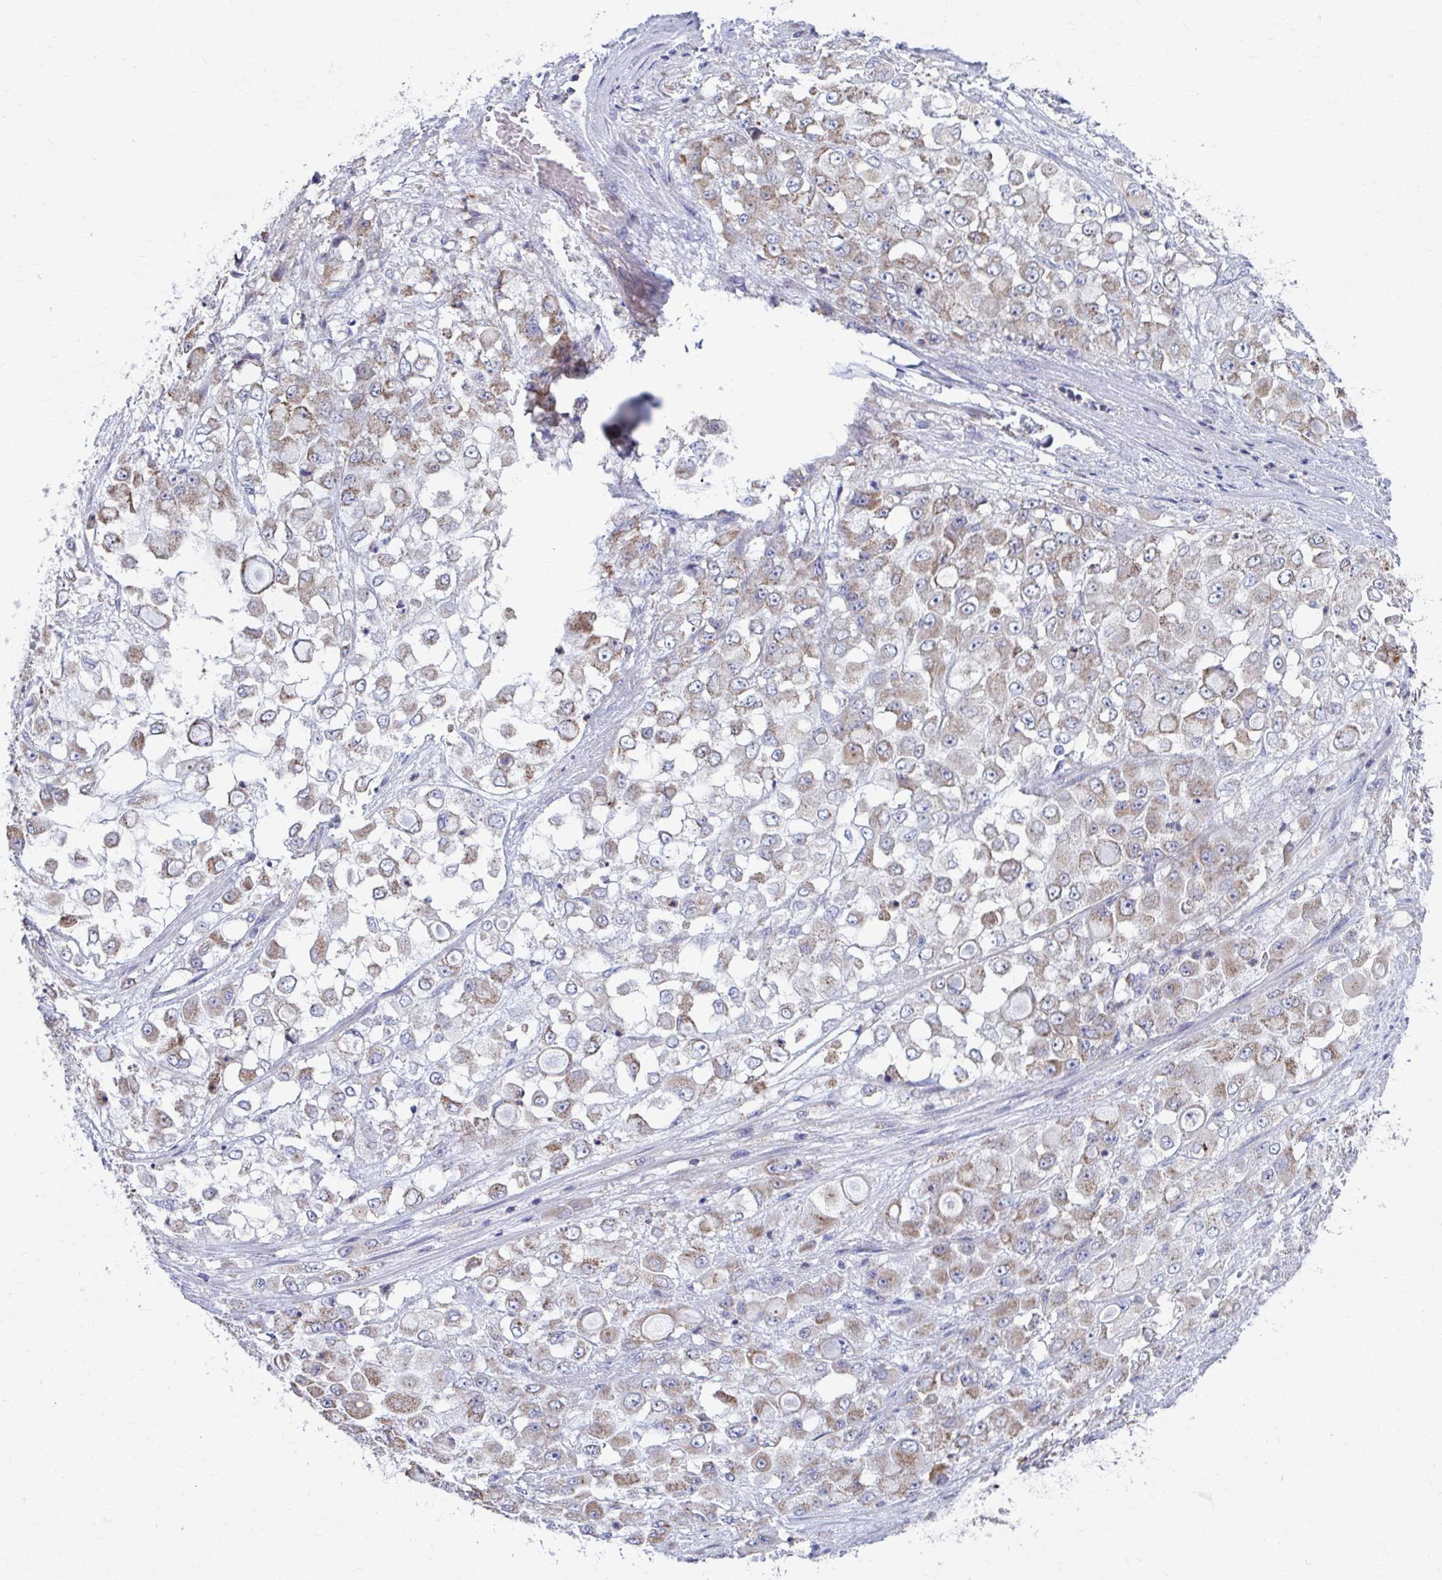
{"staining": {"intensity": "weak", "quantity": ">75%", "location": "cytoplasmic/membranous"}, "tissue": "stomach cancer", "cell_type": "Tumor cells", "image_type": "cancer", "snomed": [{"axis": "morphology", "description": "Adenocarcinoma, NOS"}, {"axis": "topography", "description": "Stomach"}], "caption": "Stomach cancer (adenocarcinoma) stained with immunohistochemistry demonstrates weak cytoplasmic/membranous staining in approximately >75% of tumor cells. The staining was performed using DAB, with brown indicating positive protein expression. Nuclei are stained blue with hematoxylin.", "gene": "FKBP2", "patient": {"sex": "female", "age": 76}}